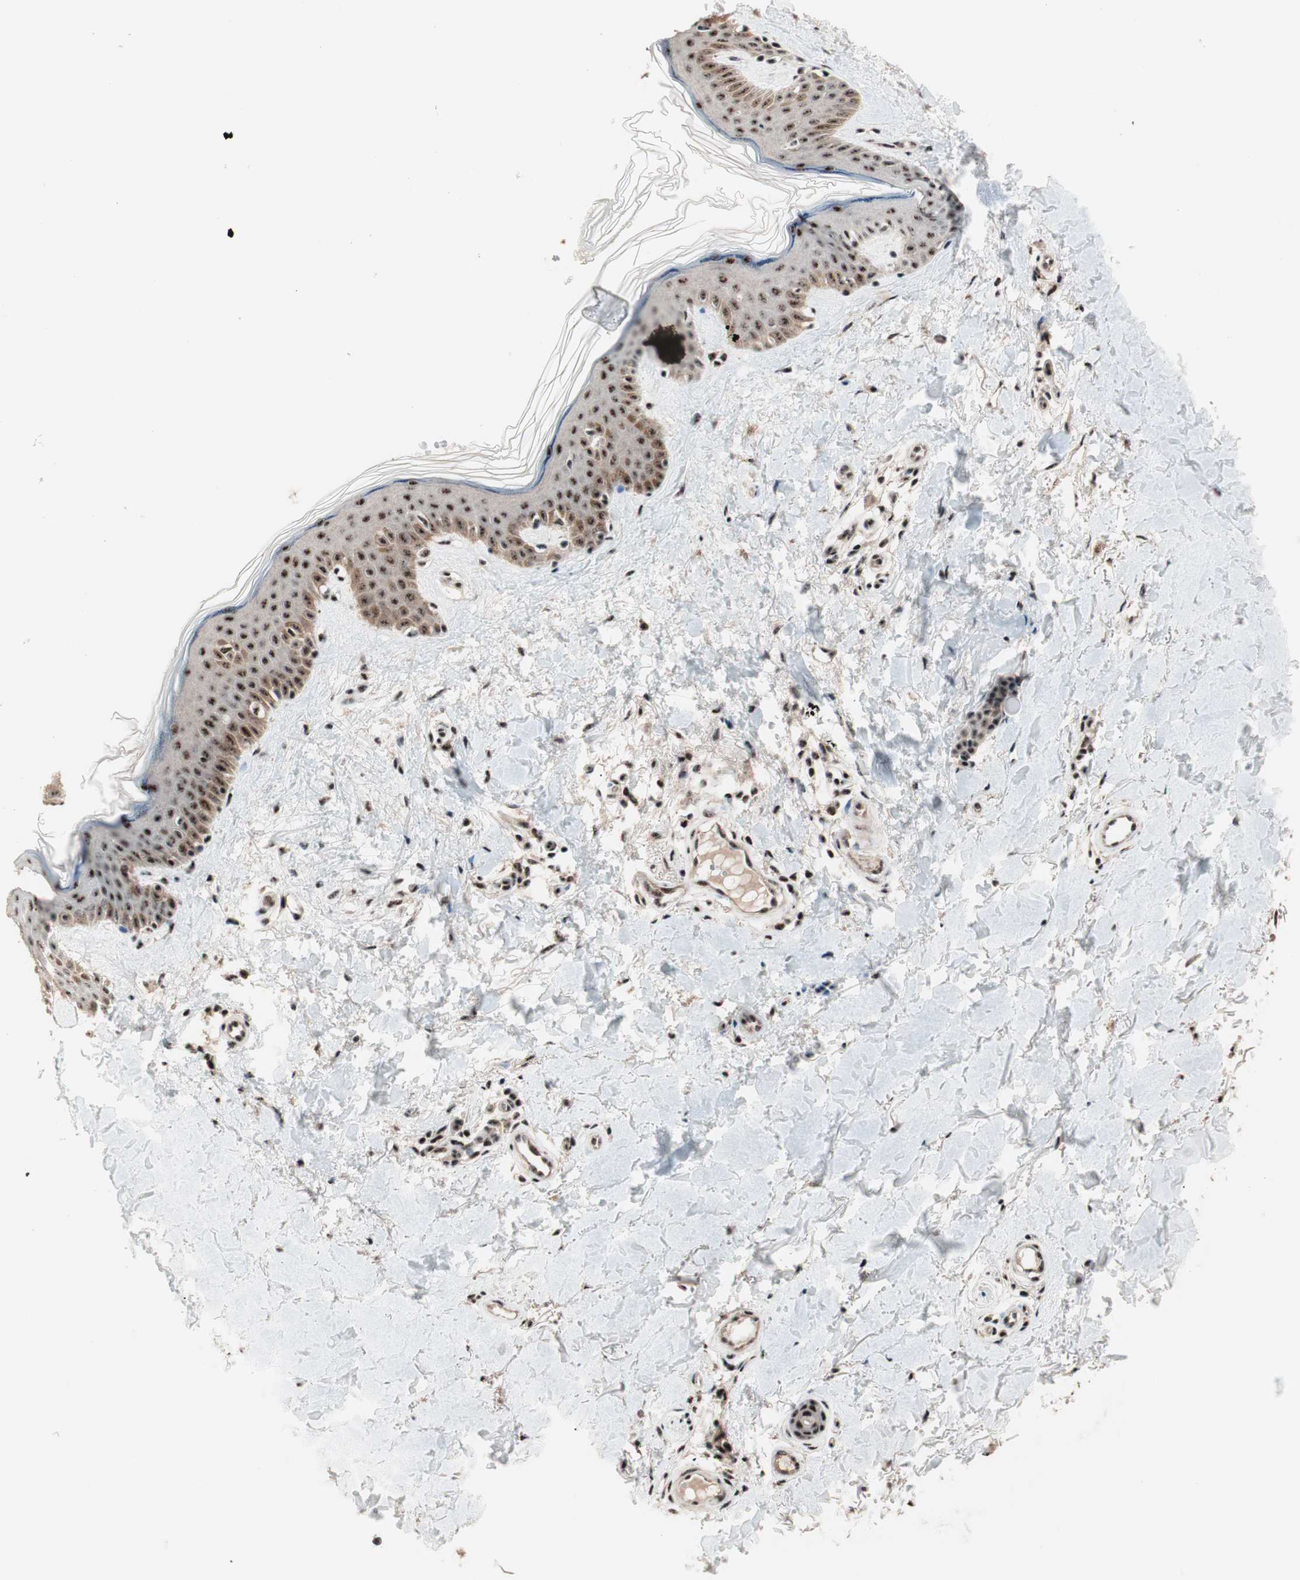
{"staining": {"intensity": "strong", "quantity": ">75%", "location": "nuclear"}, "tissue": "skin", "cell_type": "Fibroblasts", "image_type": "normal", "snomed": [{"axis": "morphology", "description": "Normal tissue, NOS"}, {"axis": "topography", "description": "Skin"}], "caption": "Protein analysis of benign skin shows strong nuclear positivity in approximately >75% of fibroblasts. (DAB (3,3'-diaminobenzidine) IHC with brightfield microscopy, high magnification).", "gene": "NR5A2", "patient": {"sex": "male", "age": 67}}